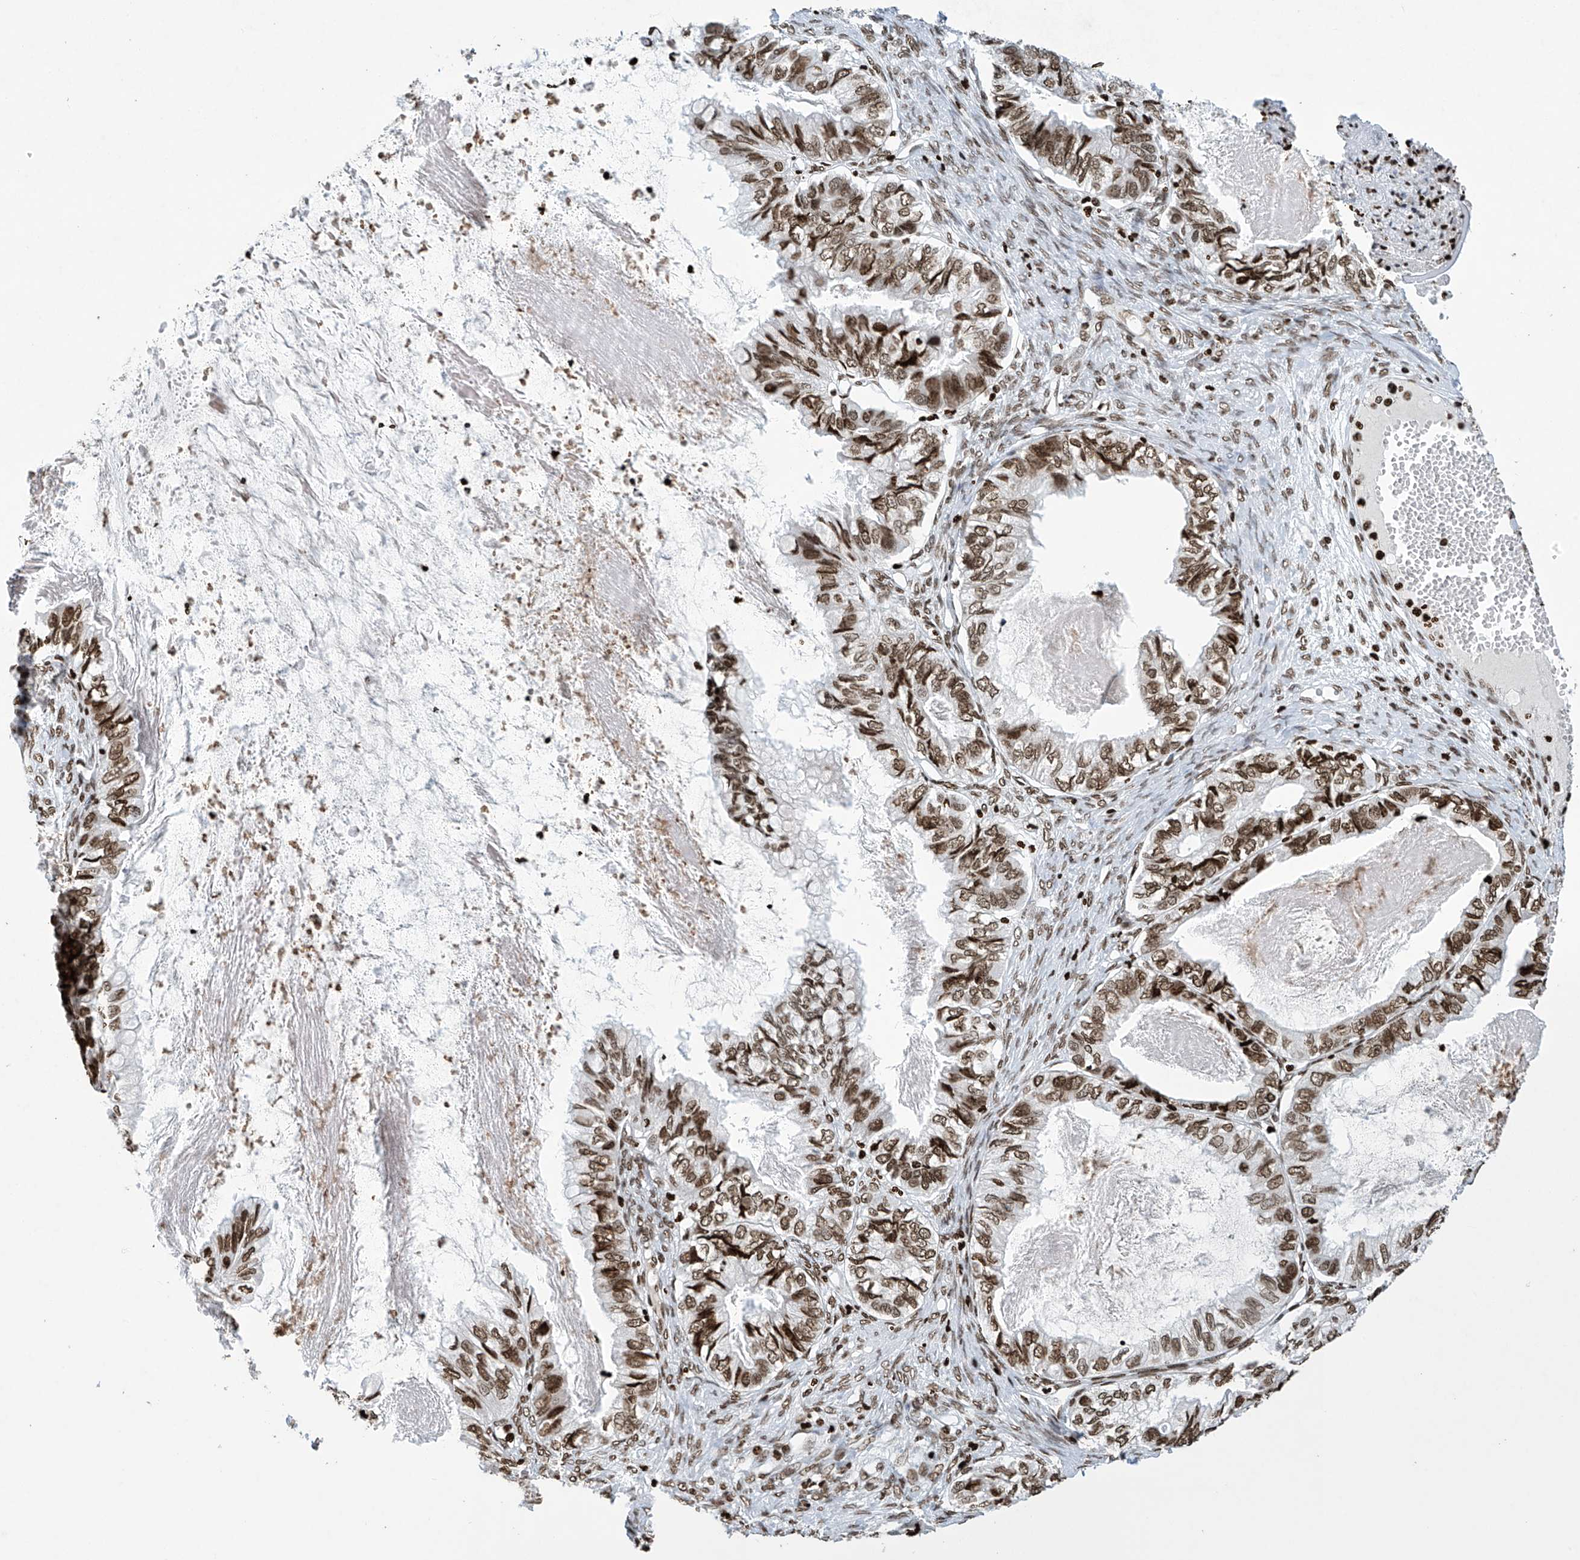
{"staining": {"intensity": "moderate", "quantity": ">75%", "location": "nuclear"}, "tissue": "ovarian cancer", "cell_type": "Tumor cells", "image_type": "cancer", "snomed": [{"axis": "morphology", "description": "Cystadenocarcinoma, mucinous, NOS"}, {"axis": "topography", "description": "Ovary"}], "caption": "Moderate nuclear expression is appreciated in about >75% of tumor cells in ovarian mucinous cystadenocarcinoma. The protein is stained brown, and the nuclei are stained in blue (DAB (3,3'-diaminobenzidine) IHC with brightfield microscopy, high magnification).", "gene": "H4C16", "patient": {"sex": "female", "age": 80}}